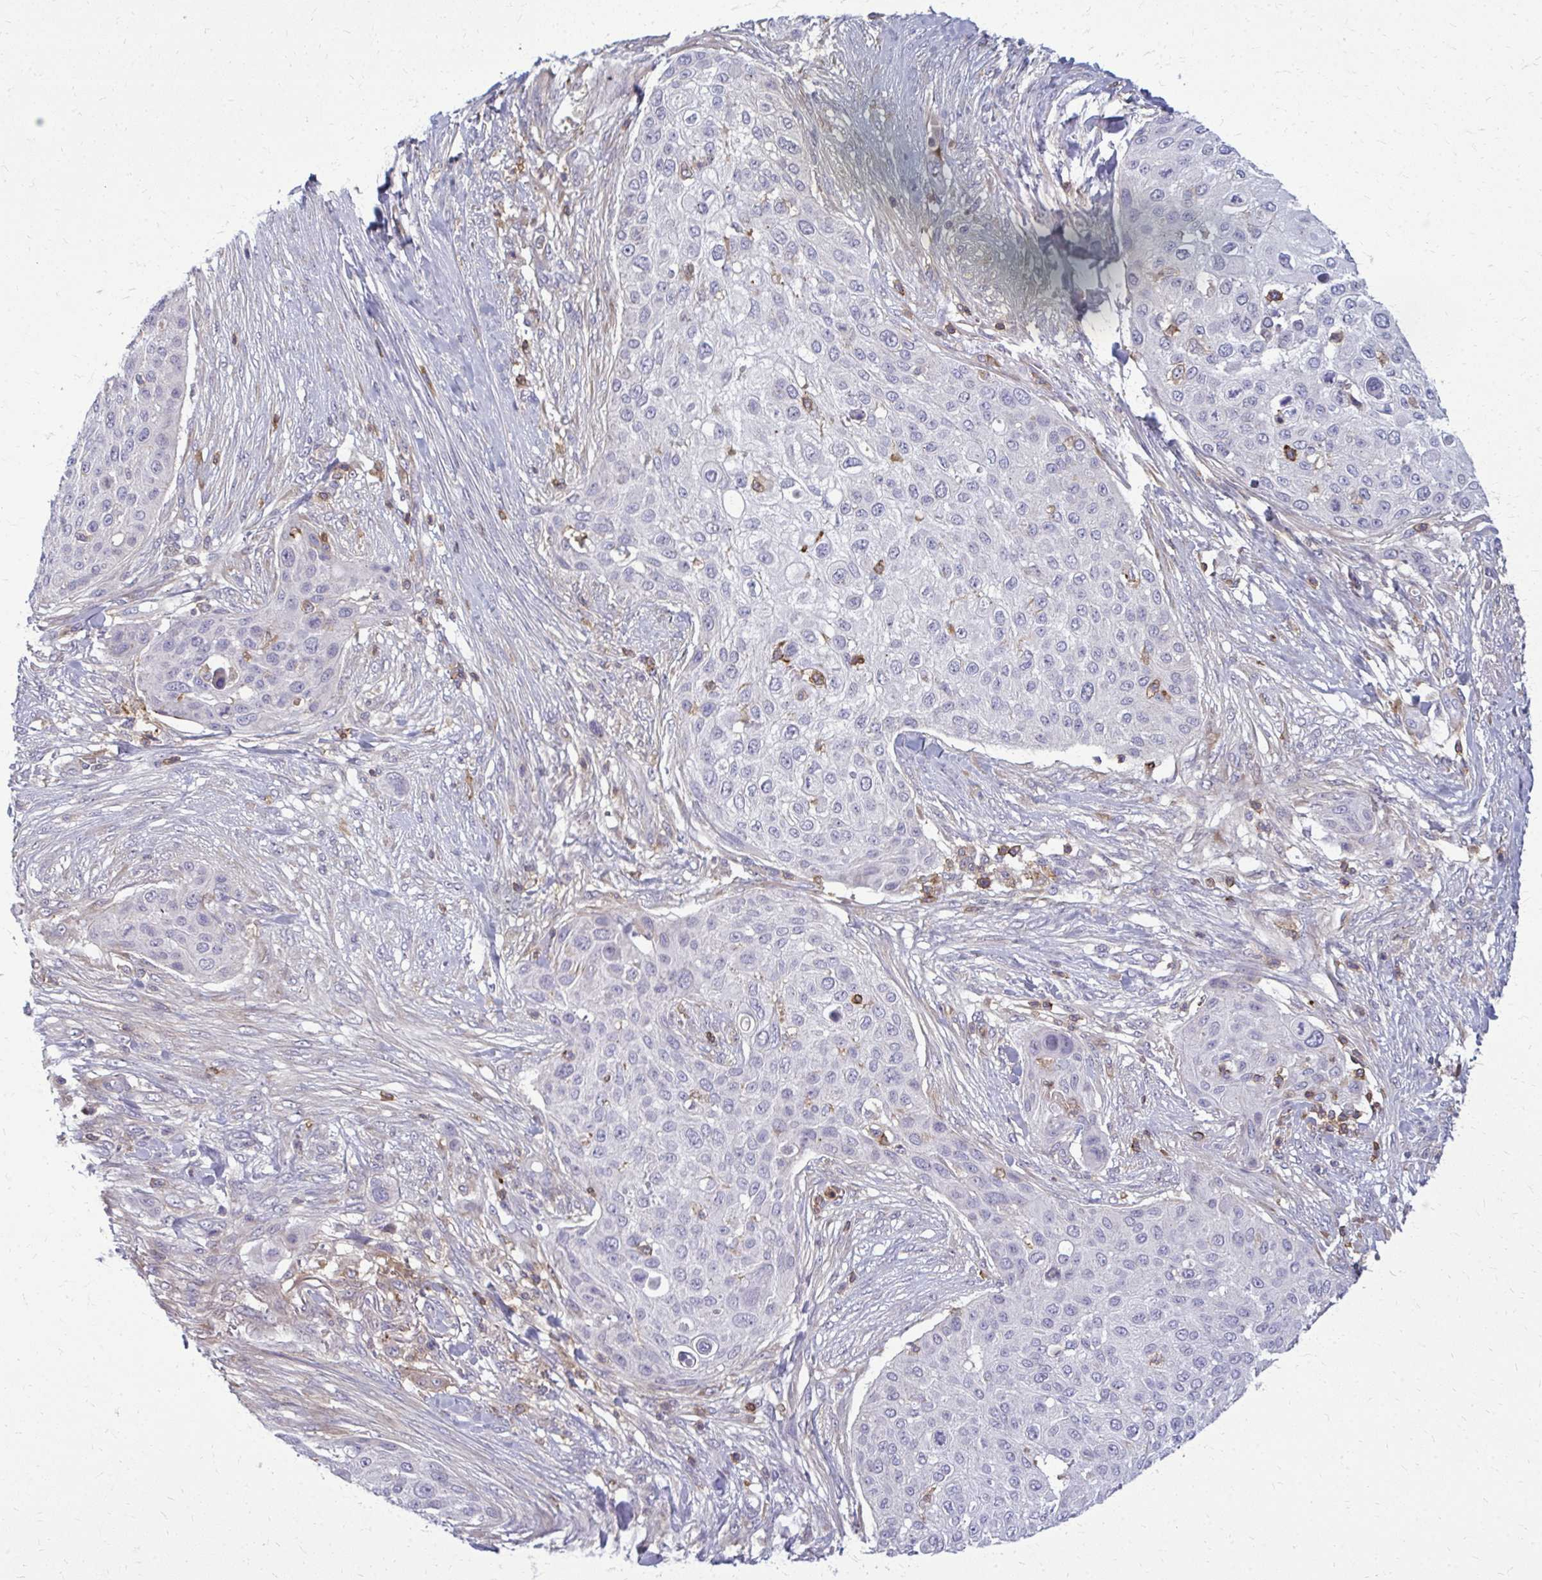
{"staining": {"intensity": "negative", "quantity": "none", "location": "none"}, "tissue": "skin cancer", "cell_type": "Tumor cells", "image_type": "cancer", "snomed": [{"axis": "morphology", "description": "Squamous cell carcinoma, NOS"}, {"axis": "topography", "description": "Skin"}], "caption": "Immunohistochemistry (IHC) of human squamous cell carcinoma (skin) reveals no expression in tumor cells.", "gene": "AP5M1", "patient": {"sex": "female", "age": 87}}